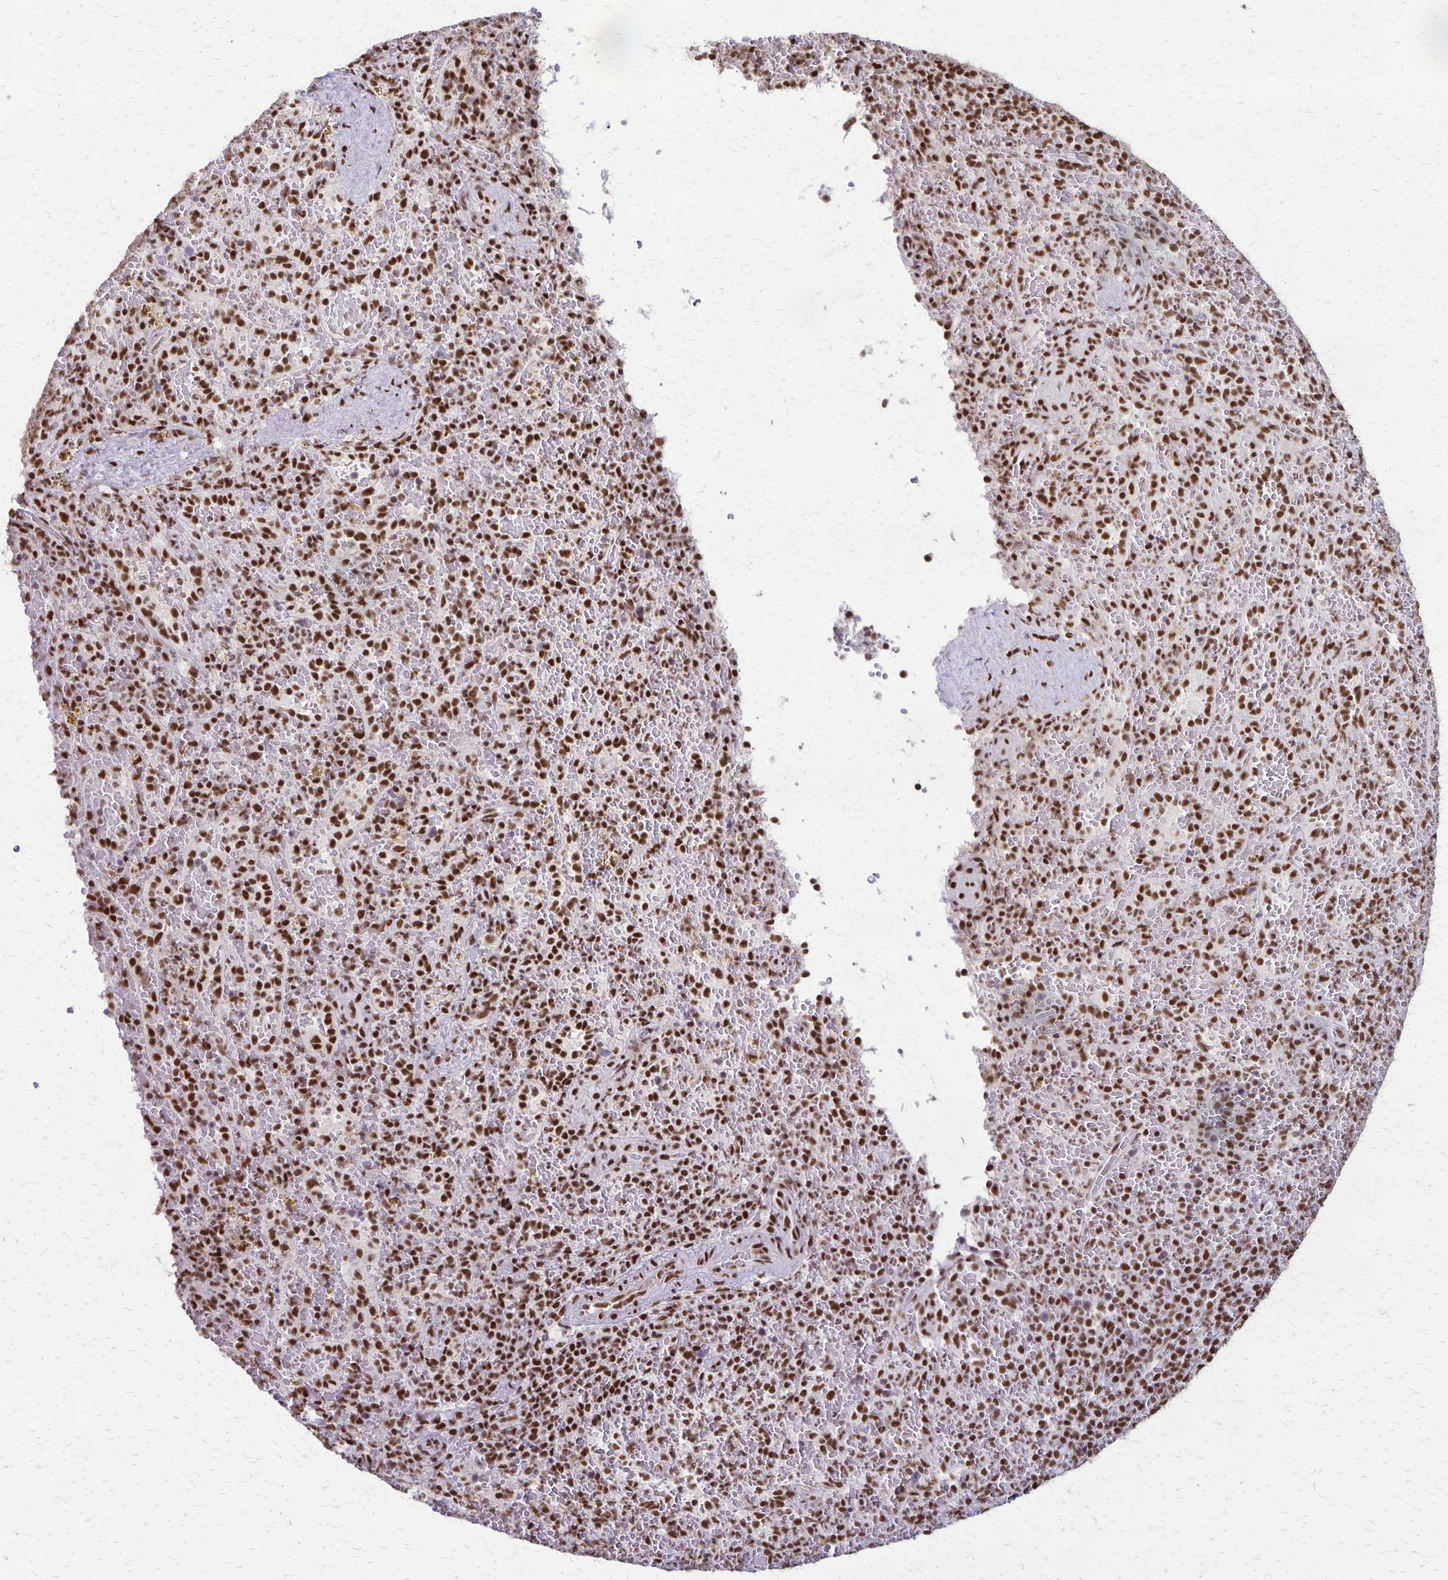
{"staining": {"intensity": "moderate", "quantity": ">75%", "location": "nuclear"}, "tissue": "spleen", "cell_type": "Cells in red pulp", "image_type": "normal", "snomed": [{"axis": "morphology", "description": "Normal tissue, NOS"}, {"axis": "topography", "description": "Spleen"}], "caption": "Cells in red pulp show medium levels of moderate nuclear staining in about >75% of cells in normal human spleen. Immunohistochemistry (ihc) stains the protein of interest in brown and the nuclei are stained blue.", "gene": "XRCC6", "patient": {"sex": "female", "age": 50}}